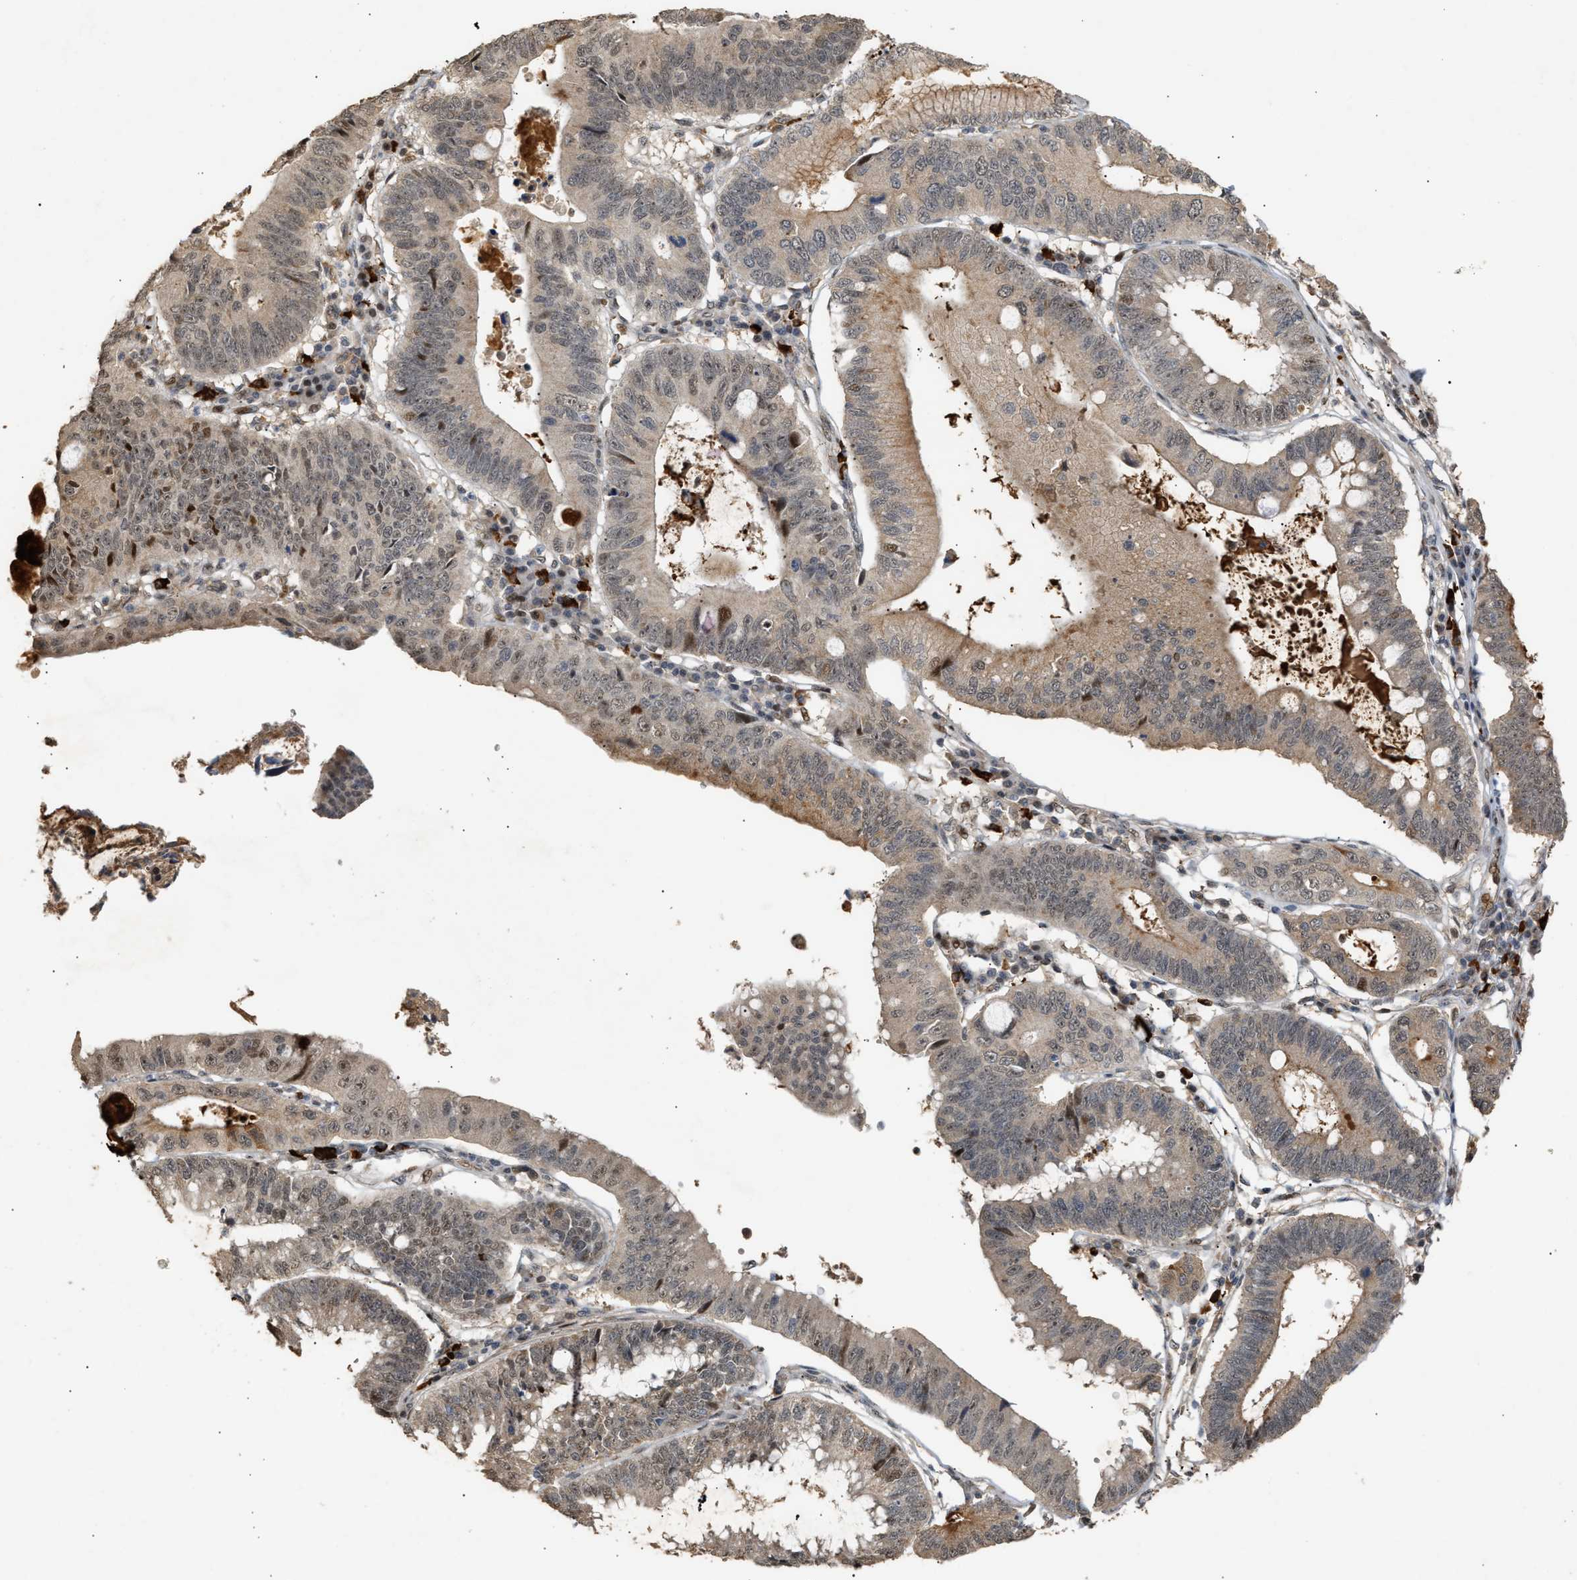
{"staining": {"intensity": "moderate", "quantity": "<25%", "location": "nuclear"}, "tissue": "stomach cancer", "cell_type": "Tumor cells", "image_type": "cancer", "snomed": [{"axis": "morphology", "description": "Adenocarcinoma, NOS"}, {"axis": "topography", "description": "Stomach"}], "caption": "Stomach cancer stained for a protein displays moderate nuclear positivity in tumor cells. Ihc stains the protein in brown and the nuclei are stained blue.", "gene": "ZFAND5", "patient": {"sex": "male", "age": 59}}